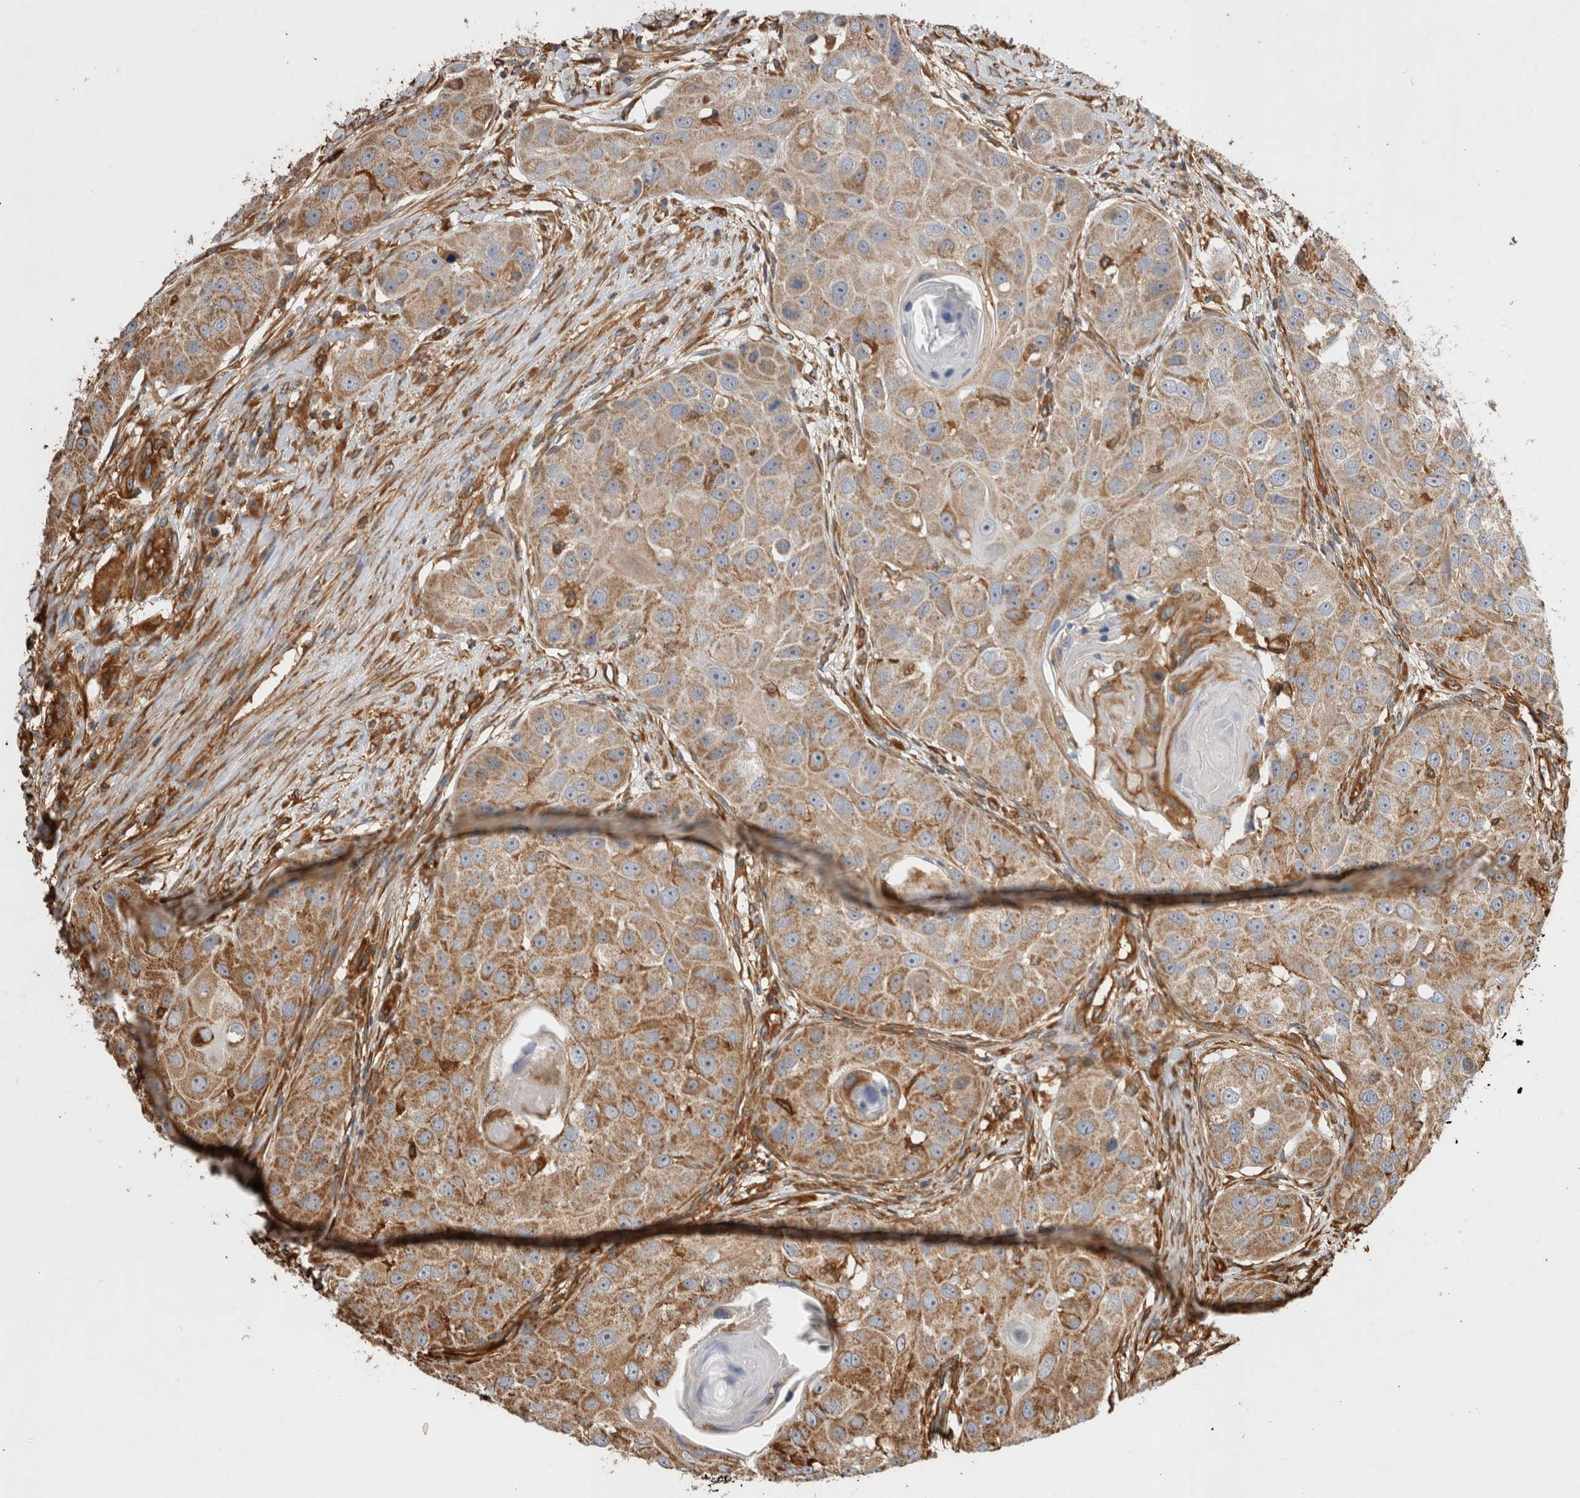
{"staining": {"intensity": "weak", "quantity": ">75%", "location": "cytoplasmic/membranous"}, "tissue": "head and neck cancer", "cell_type": "Tumor cells", "image_type": "cancer", "snomed": [{"axis": "morphology", "description": "Normal tissue, NOS"}, {"axis": "morphology", "description": "Squamous cell carcinoma, NOS"}, {"axis": "topography", "description": "Skeletal muscle"}, {"axis": "topography", "description": "Head-Neck"}], "caption": "Human head and neck cancer stained with a protein marker shows weak staining in tumor cells.", "gene": "ZNF397", "patient": {"sex": "male", "age": 51}}